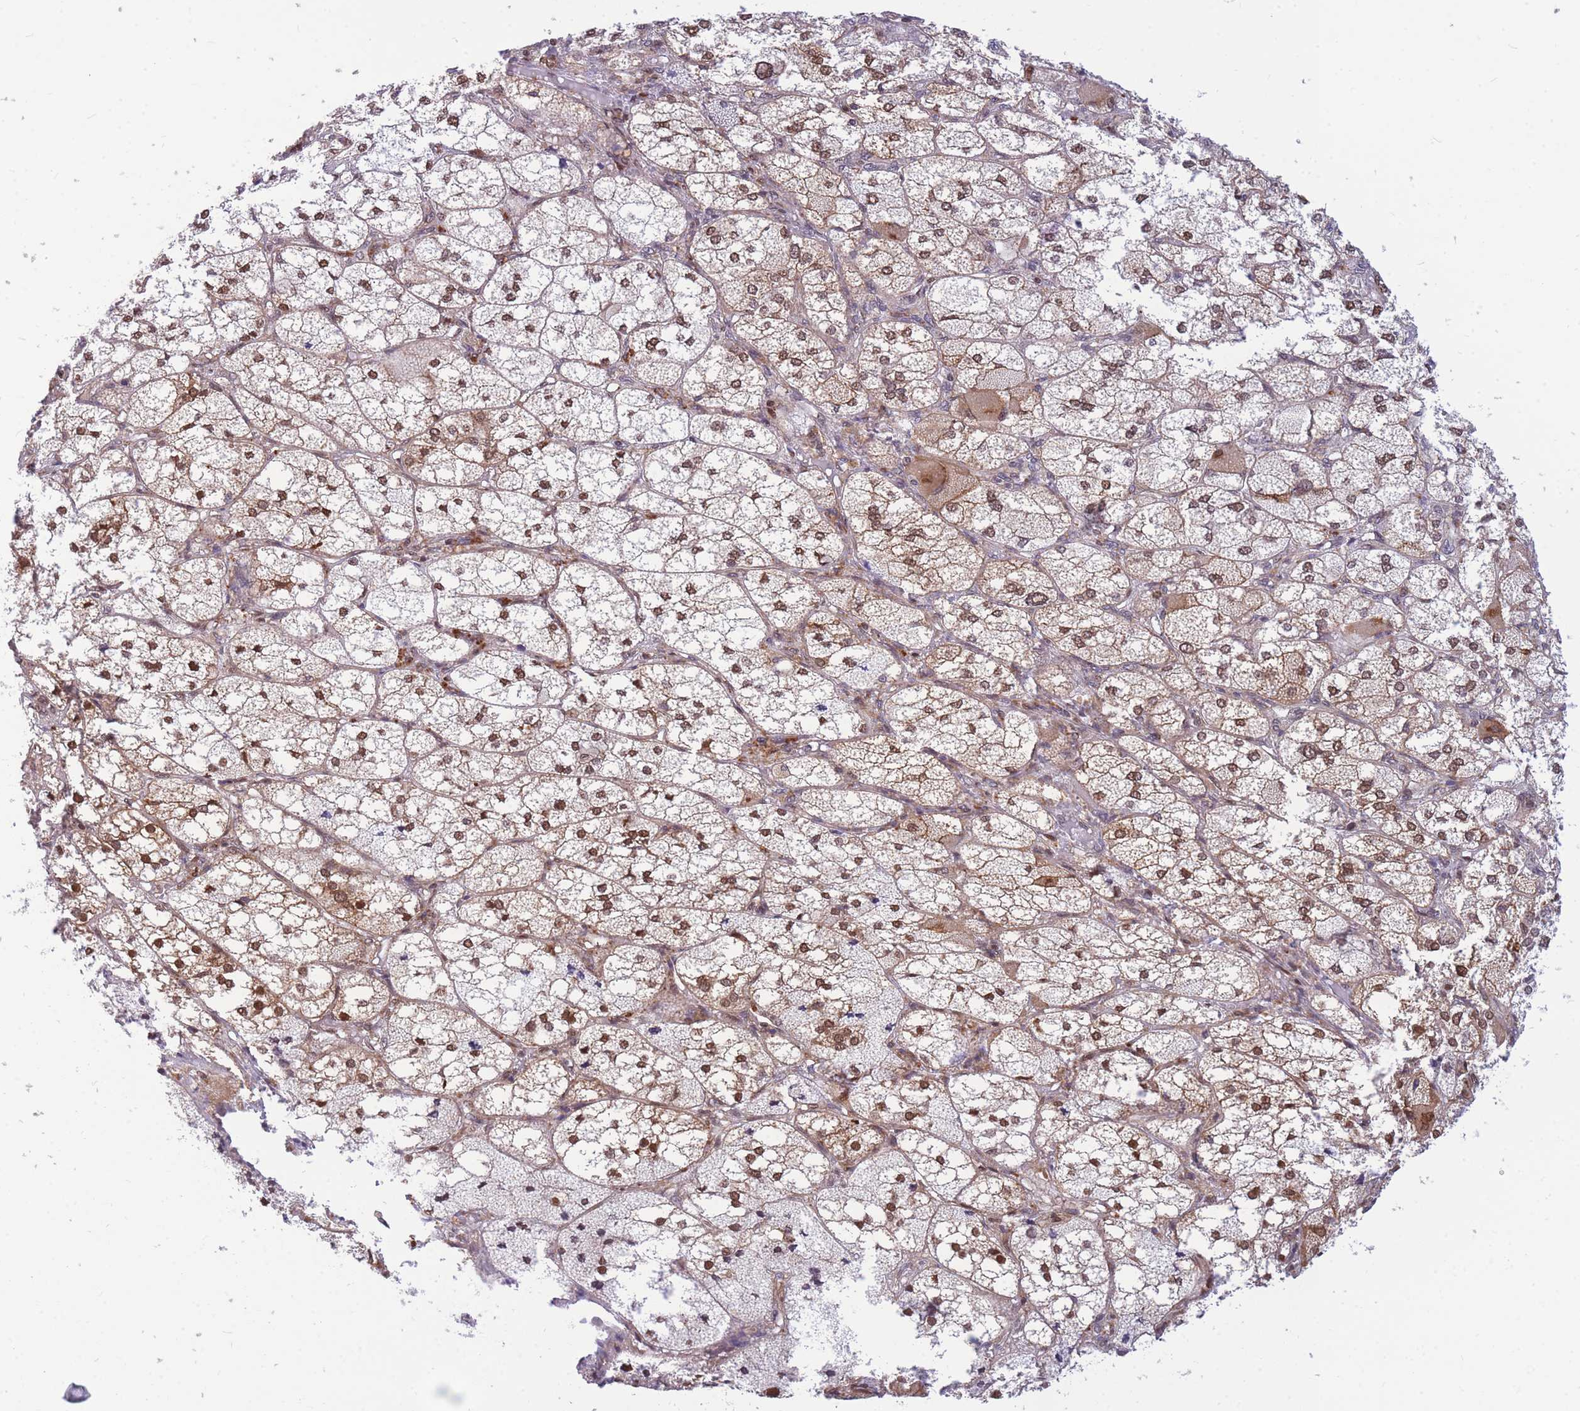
{"staining": {"intensity": "moderate", "quantity": ">75%", "location": "cytoplasmic/membranous,nuclear"}, "tissue": "adrenal gland", "cell_type": "Glandular cells", "image_type": "normal", "snomed": [{"axis": "morphology", "description": "Normal tissue, NOS"}, {"axis": "topography", "description": "Adrenal gland"}], "caption": "A micrograph of human adrenal gland stained for a protein displays moderate cytoplasmic/membranous,nuclear brown staining in glandular cells. The staining is performed using DAB (3,3'-diaminobenzidine) brown chromogen to label protein expression. The nuclei are counter-stained blue using hematoxylin.", "gene": "CRACD", "patient": {"sex": "female", "age": 61}}